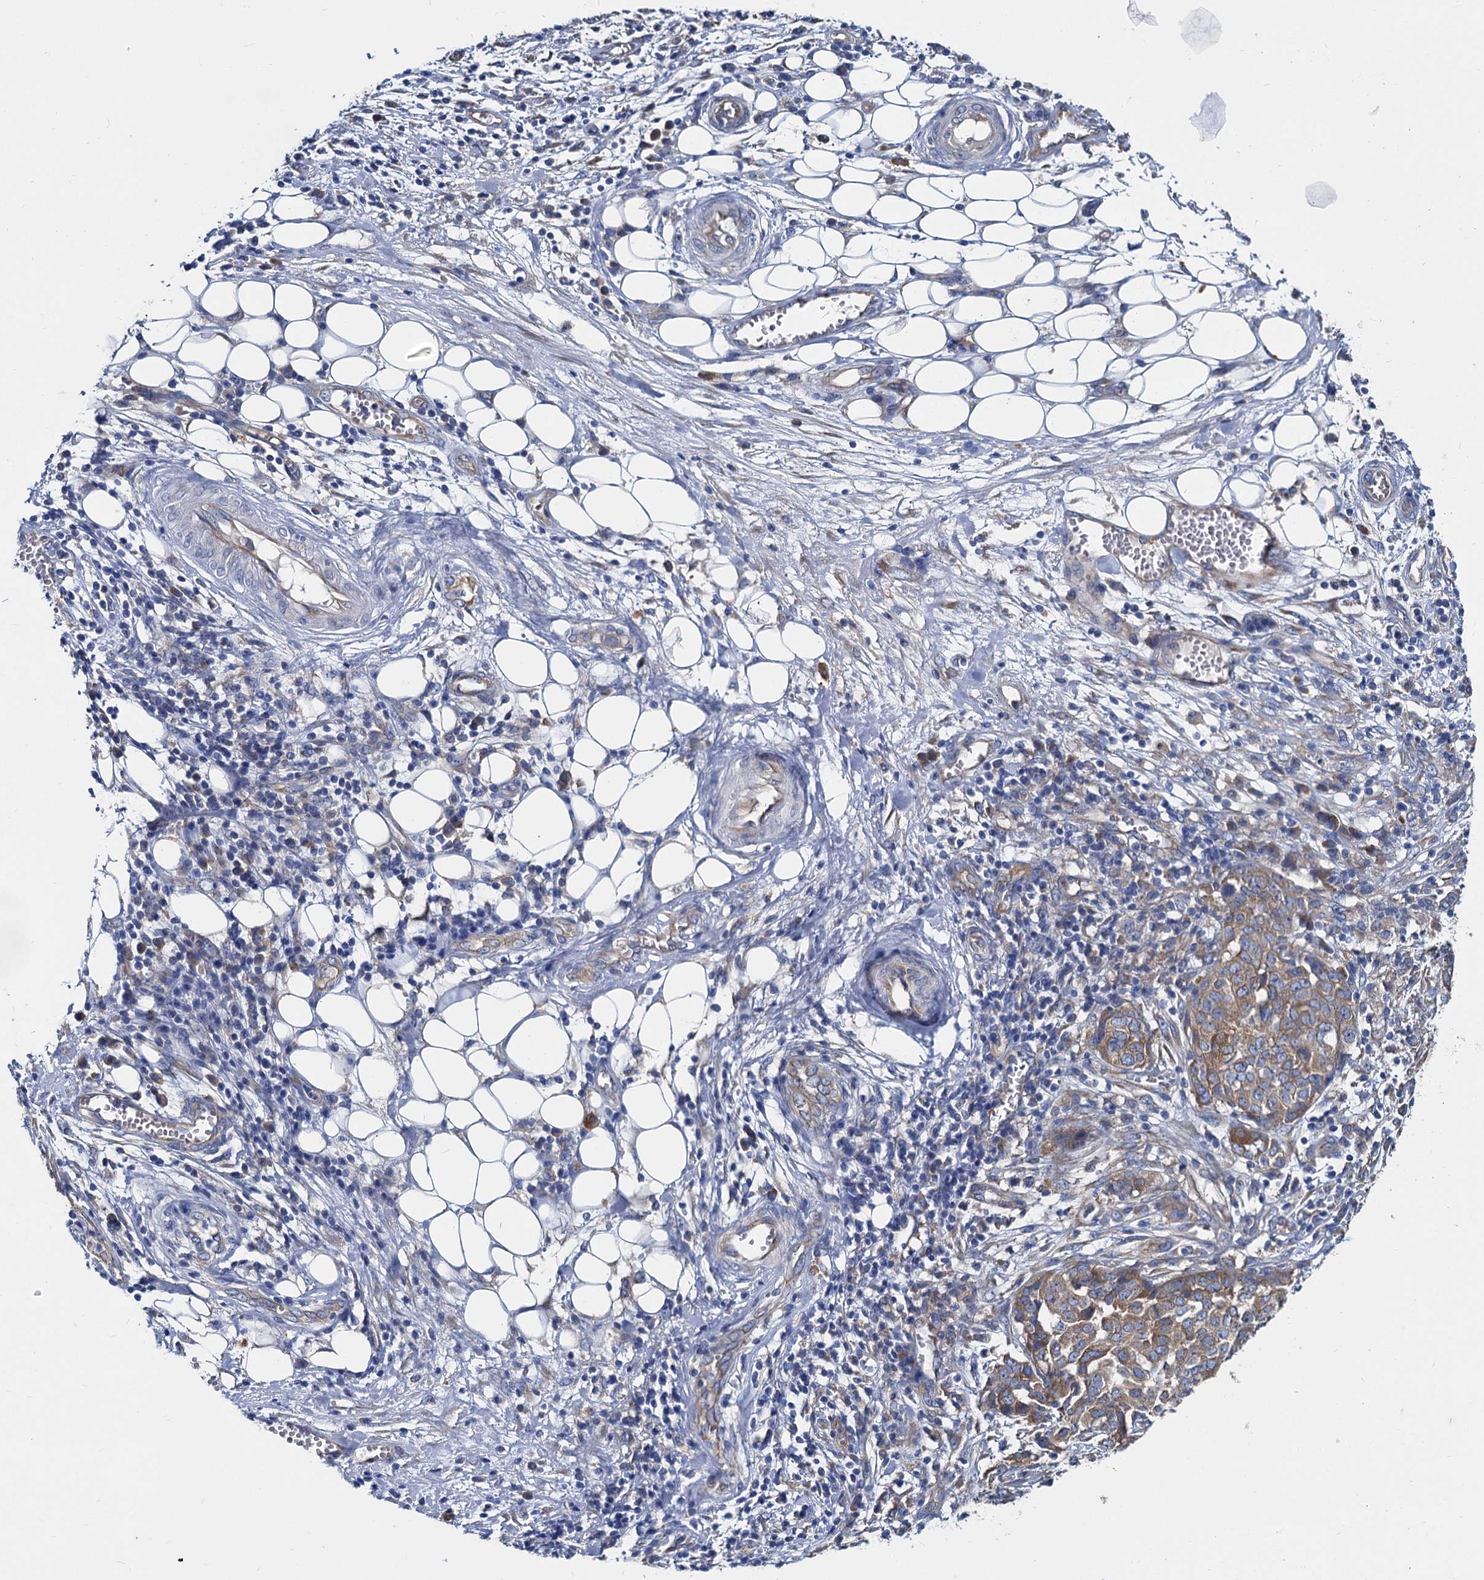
{"staining": {"intensity": "moderate", "quantity": ">75%", "location": "cytoplasmic/membranous"}, "tissue": "ovarian cancer", "cell_type": "Tumor cells", "image_type": "cancer", "snomed": [{"axis": "morphology", "description": "Cystadenocarcinoma, serous, NOS"}, {"axis": "topography", "description": "Soft tissue"}, {"axis": "topography", "description": "Ovary"}], "caption": "Moderate cytoplasmic/membranous positivity is present in about >75% of tumor cells in ovarian cancer (serous cystadenocarcinoma). (DAB (3,3'-diaminobenzidine) = brown stain, brightfield microscopy at high magnification).", "gene": "QARS1", "patient": {"sex": "female", "age": 57}}